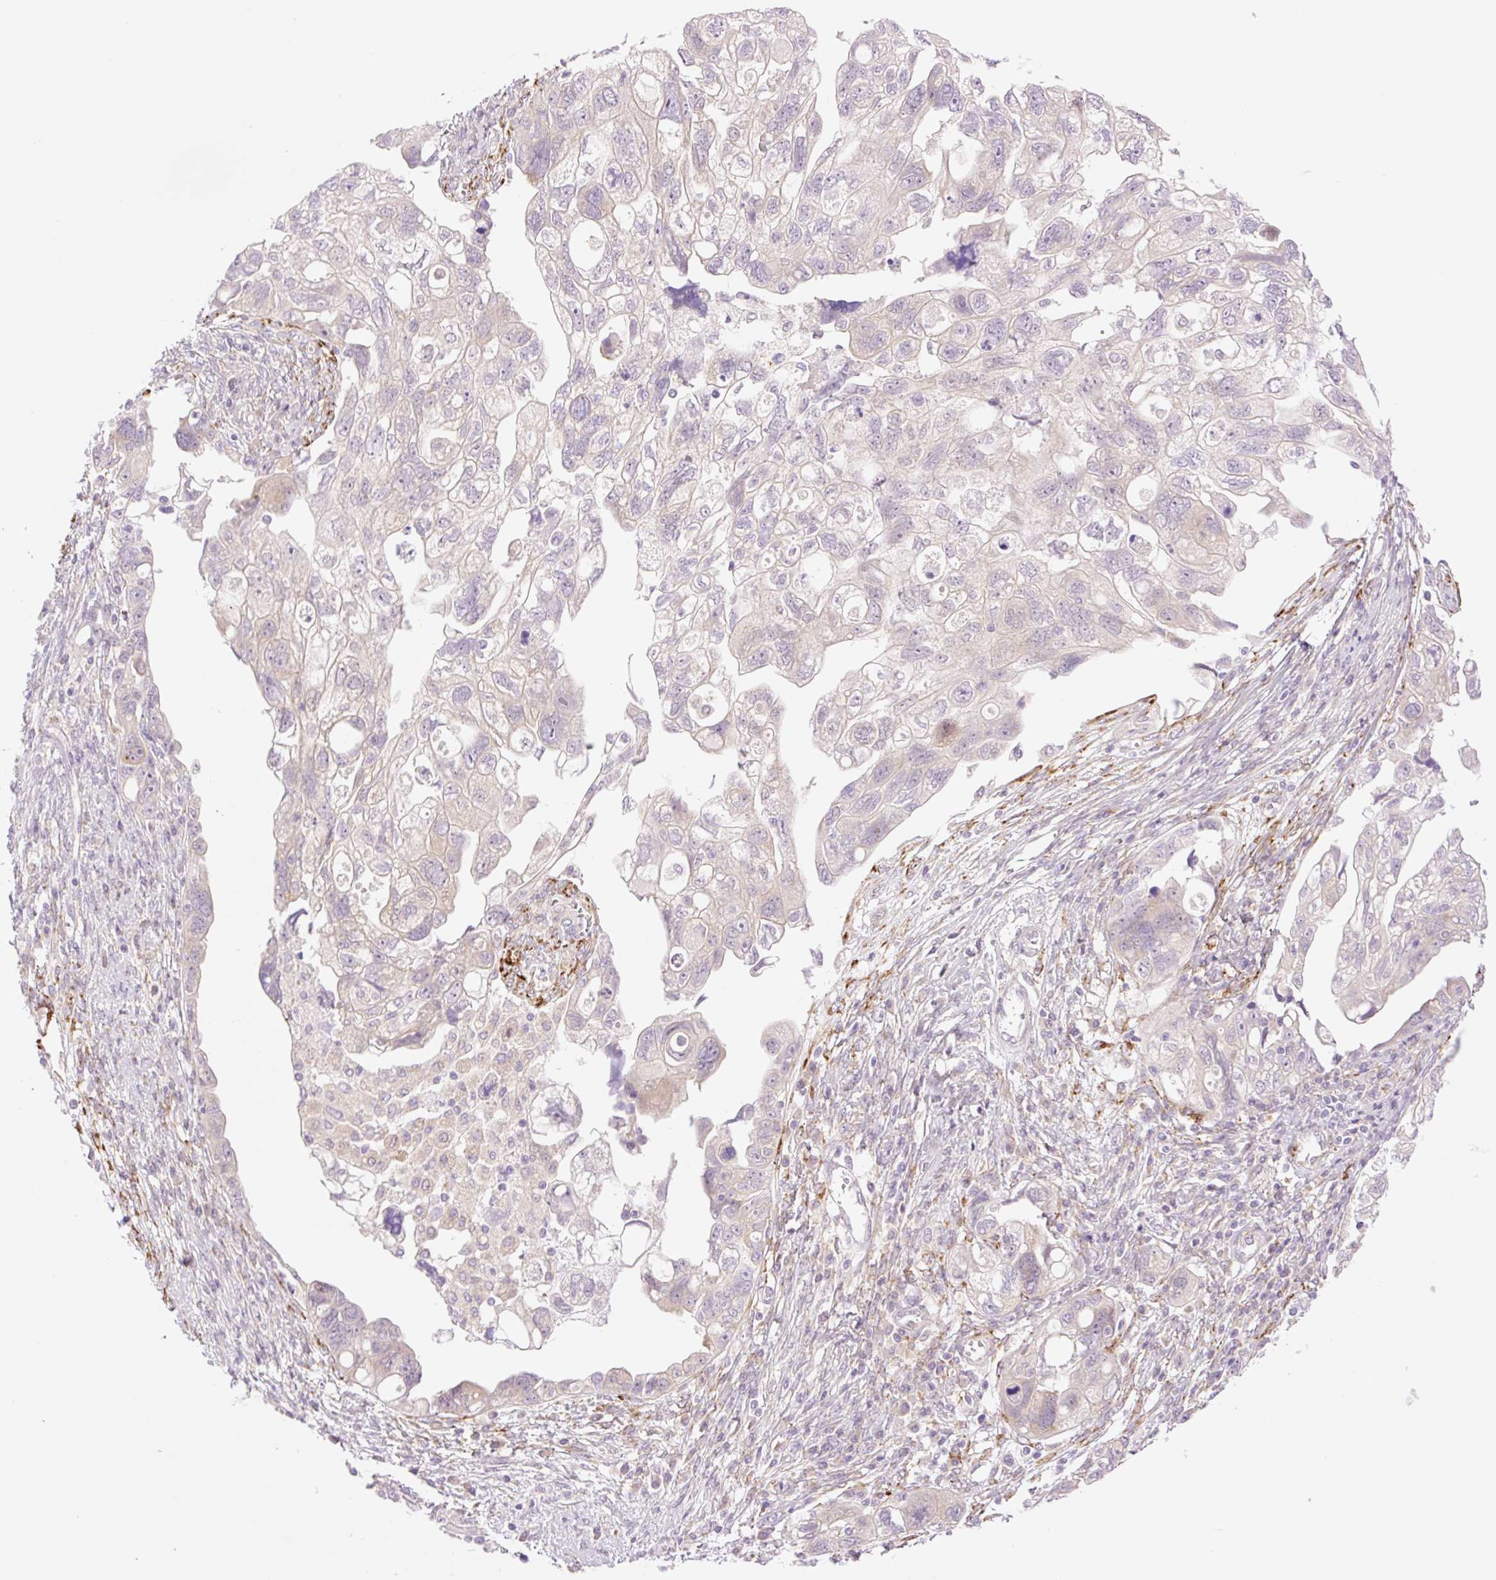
{"staining": {"intensity": "negative", "quantity": "none", "location": "none"}, "tissue": "ovarian cancer", "cell_type": "Tumor cells", "image_type": "cancer", "snomed": [{"axis": "morphology", "description": "Carcinoma, NOS"}, {"axis": "morphology", "description": "Cystadenocarcinoma, serous, NOS"}, {"axis": "topography", "description": "Ovary"}], "caption": "High magnification brightfield microscopy of ovarian cancer stained with DAB (3,3'-diaminobenzidine) (brown) and counterstained with hematoxylin (blue): tumor cells show no significant staining. (Stains: DAB (3,3'-diaminobenzidine) IHC with hematoxylin counter stain, Microscopy: brightfield microscopy at high magnification).", "gene": "COL5A1", "patient": {"sex": "female", "age": 69}}